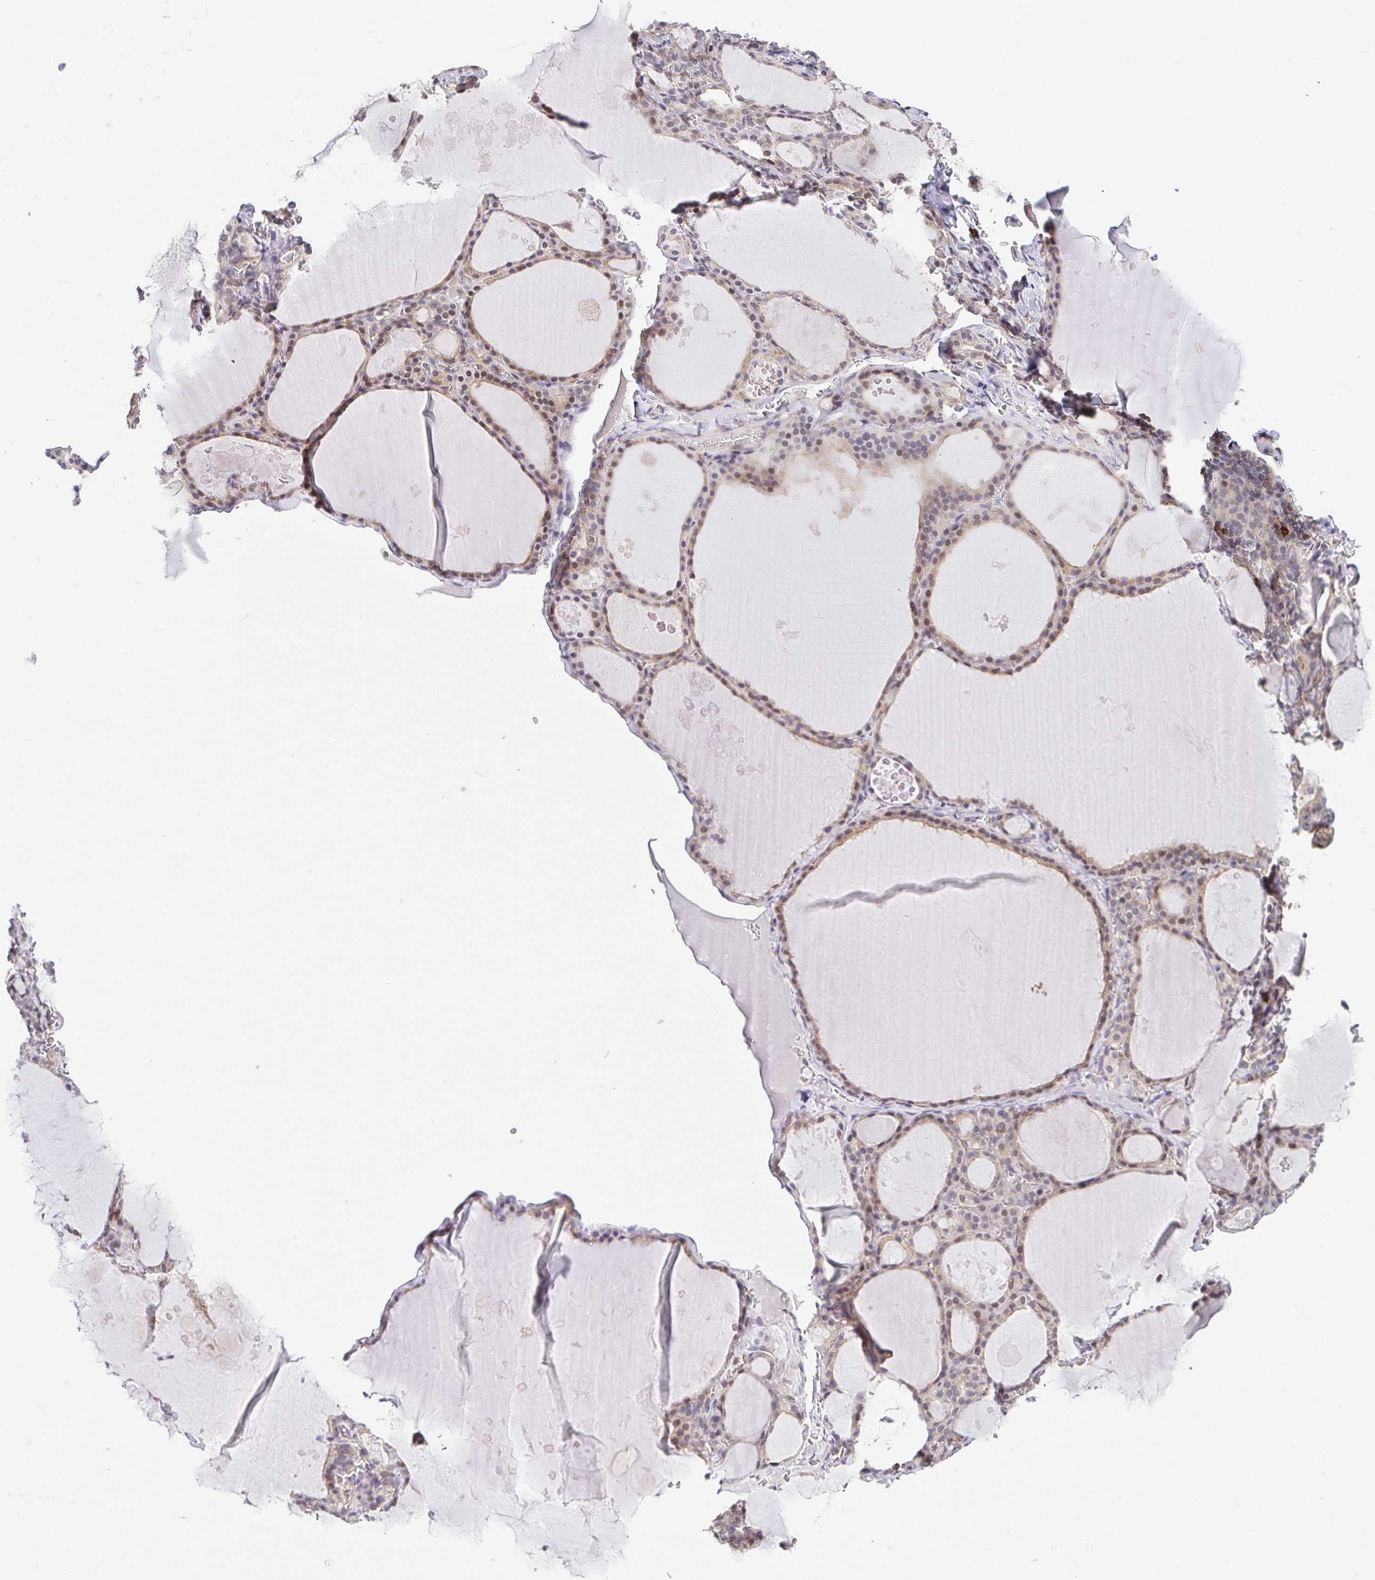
{"staining": {"intensity": "weak", "quantity": ">75%", "location": "cytoplasmic/membranous,nuclear"}, "tissue": "thyroid gland", "cell_type": "Glandular cells", "image_type": "normal", "snomed": [{"axis": "morphology", "description": "Normal tissue, NOS"}, {"axis": "topography", "description": "Thyroid gland"}], "caption": "Protein staining of benign thyroid gland demonstrates weak cytoplasmic/membranous,nuclear staining in about >75% of glandular cells. (Stains: DAB (3,3'-diaminobenzidine) in brown, nuclei in blue, Microscopy: brightfield microscopy at high magnification).", "gene": "PREPL", "patient": {"sex": "male", "age": 56}}